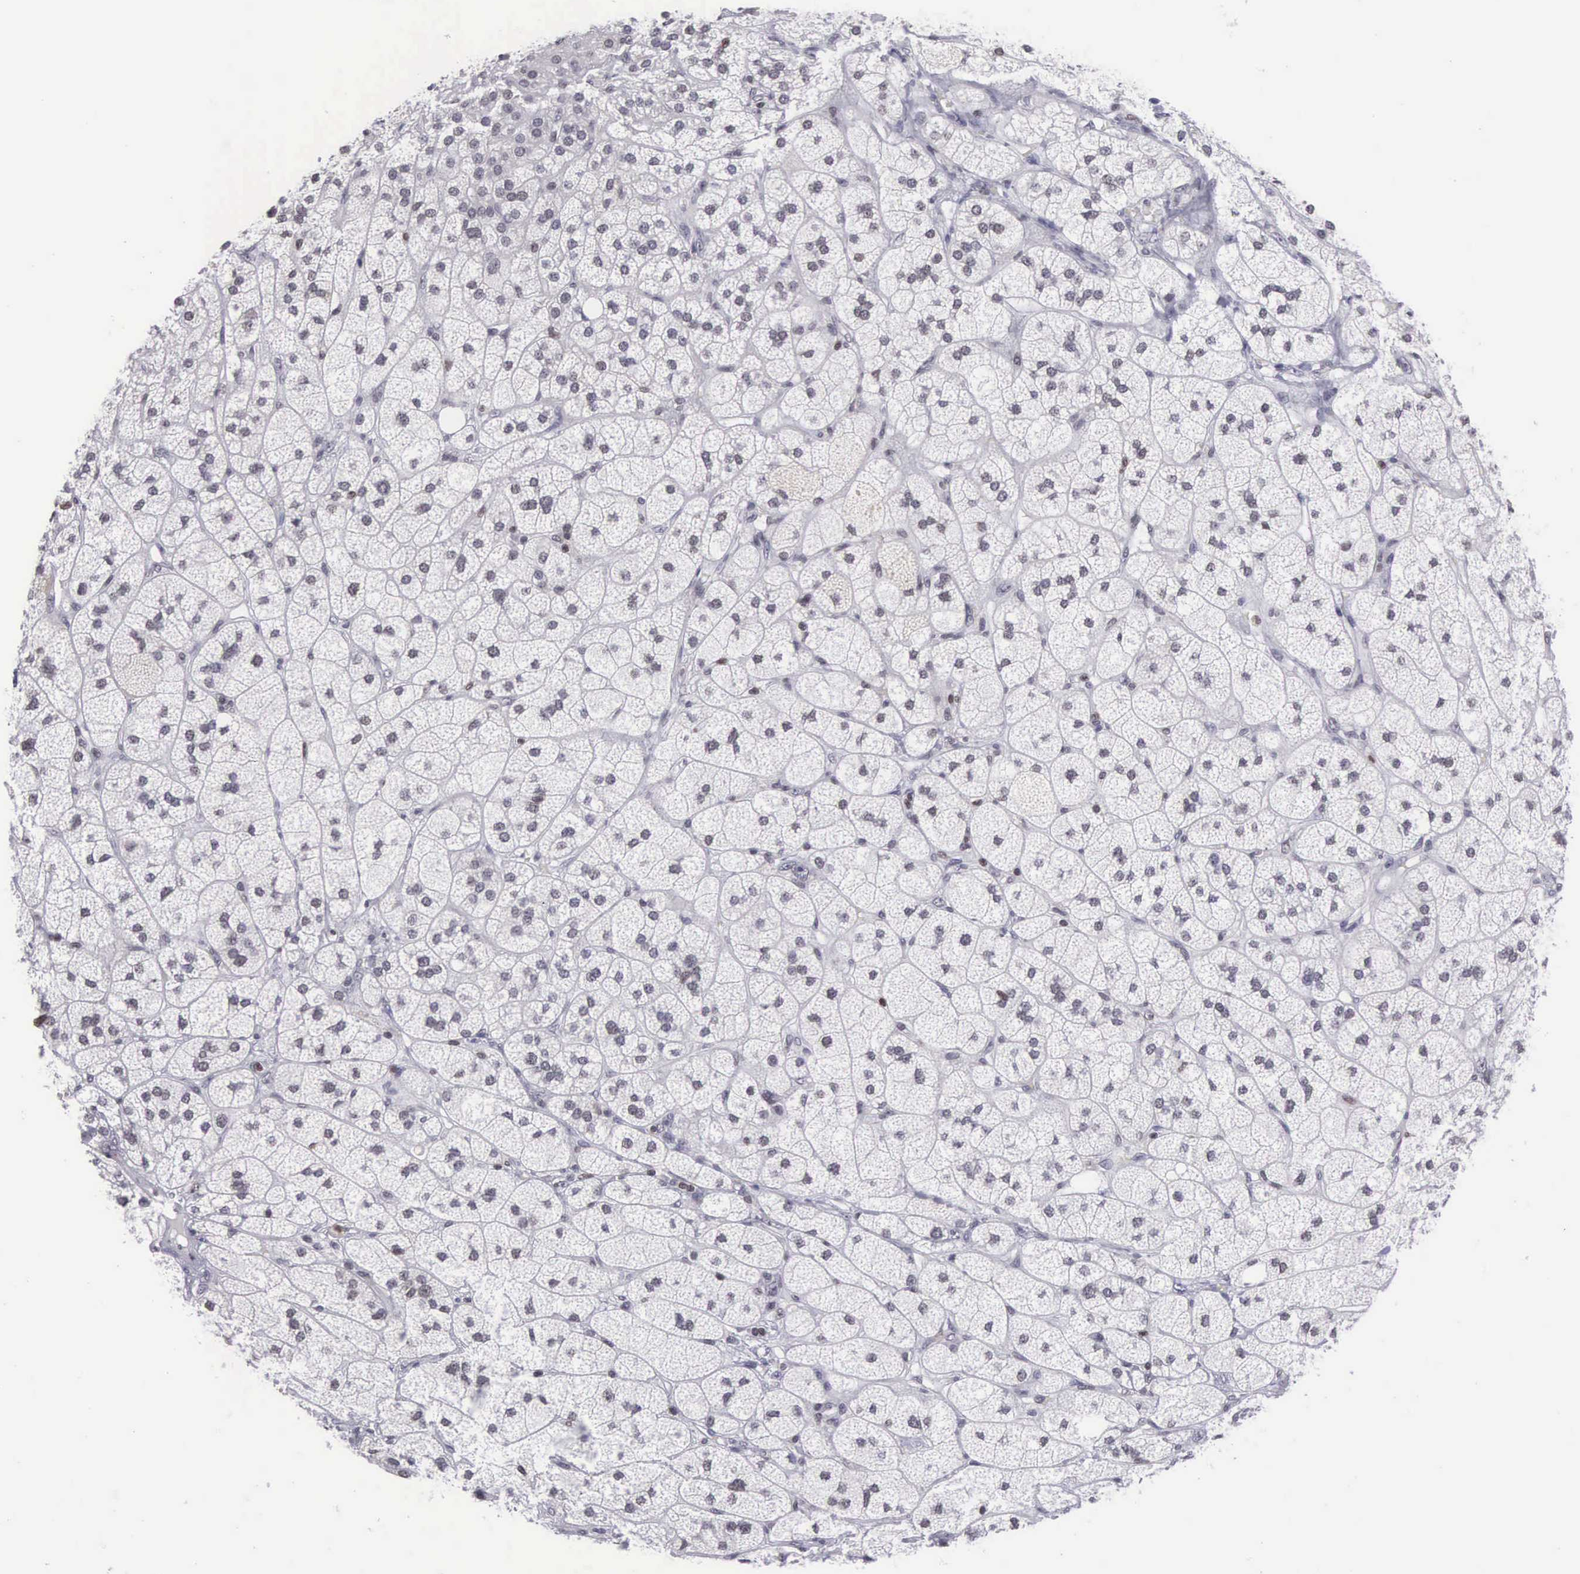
{"staining": {"intensity": "moderate", "quantity": ">75%", "location": "nuclear"}, "tissue": "adrenal gland", "cell_type": "Glandular cells", "image_type": "normal", "snomed": [{"axis": "morphology", "description": "Normal tissue, NOS"}, {"axis": "topography", "description": "Adrenal gland"}], "caption": "High-power microscopy captured an immunohistochemistry photomicrograph of unremarkable adrenal gland, revealing moderate nuclear positivity in about >75% of glandular cells.", "gene": "VRK1", "patient": {"sex": "female", "age": 60}}